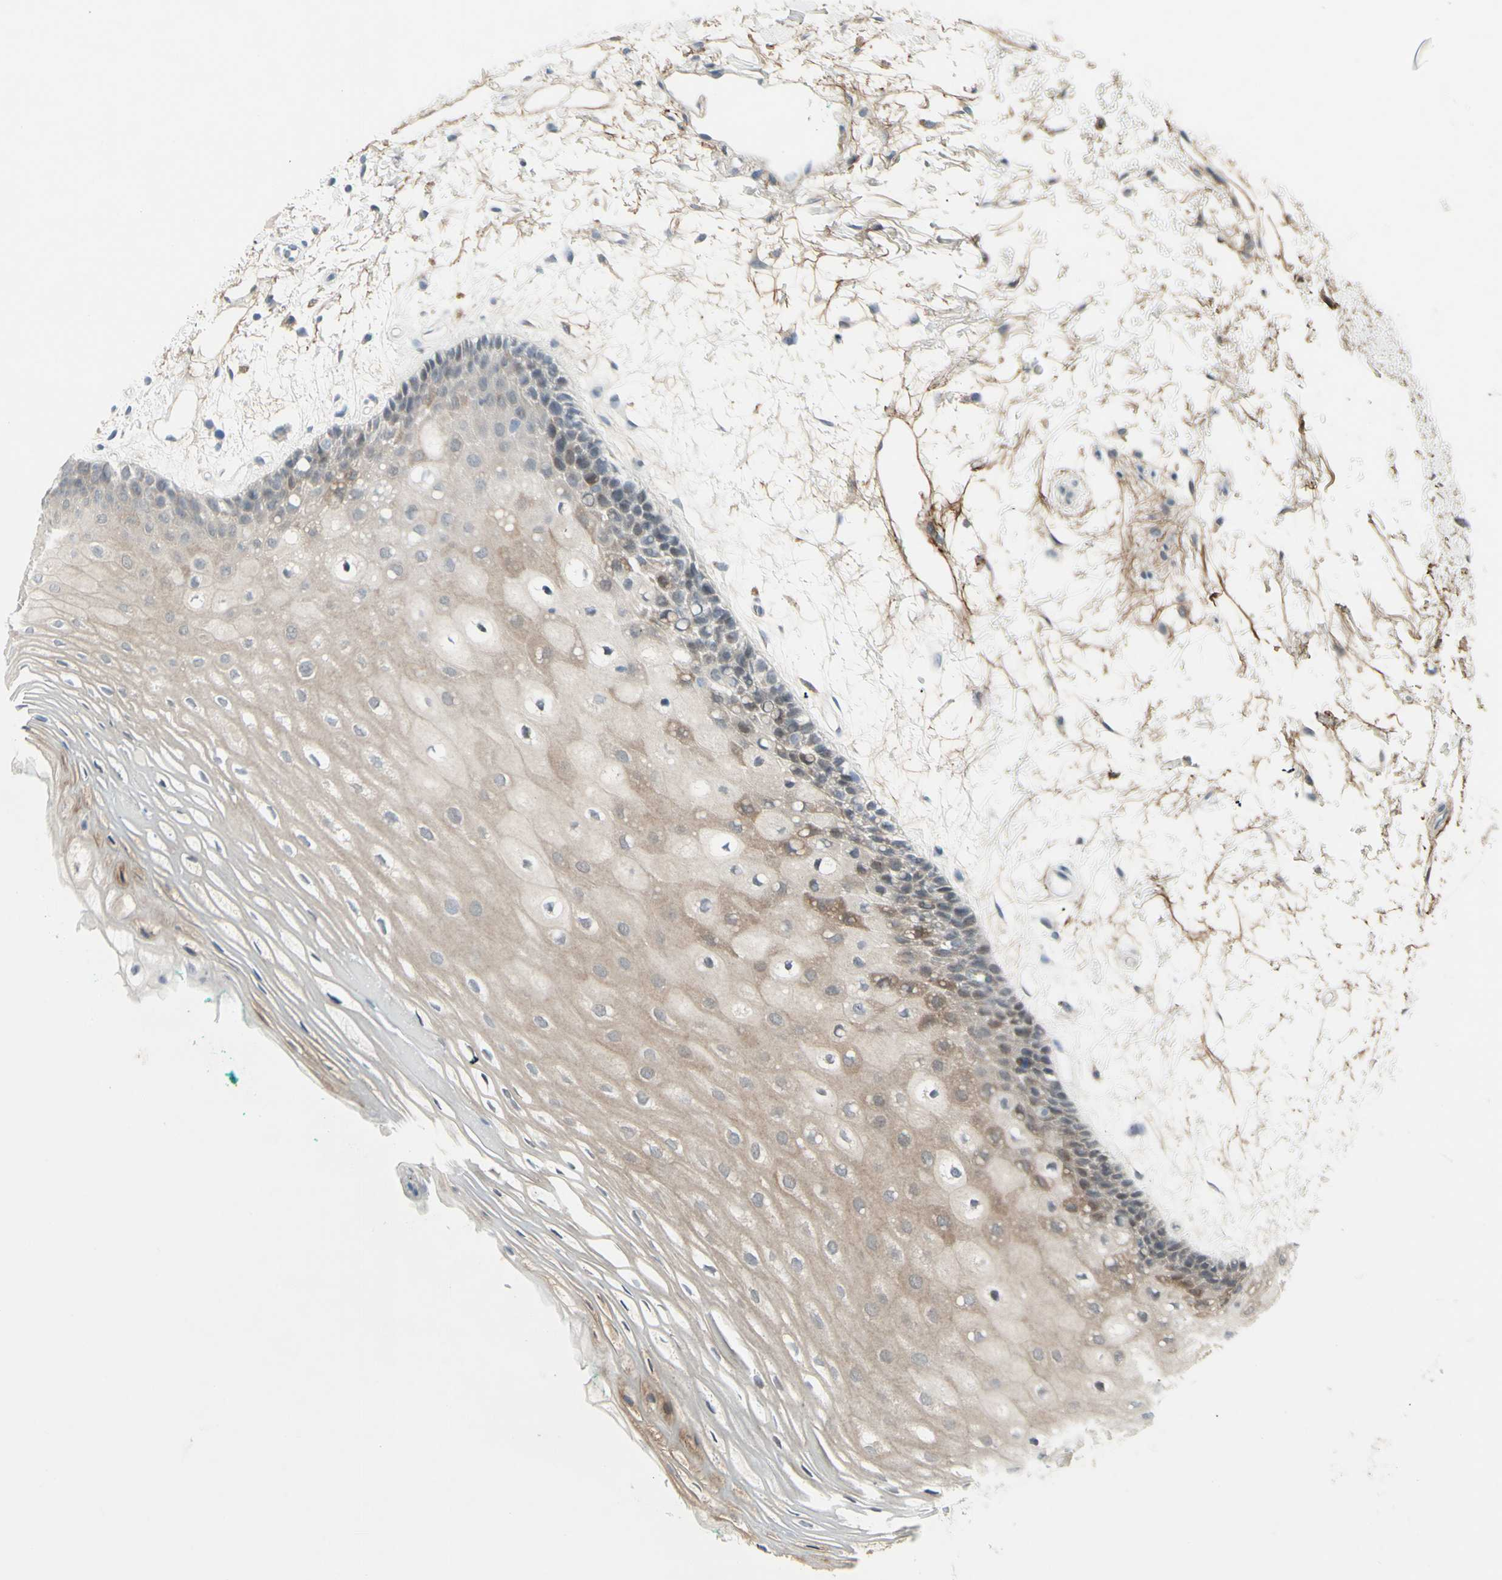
{"staining": {"intensity": "weak", "quantity": "<25%", "location": "cytoplasmic/membranous"}, "tissue": "oral mucosa", "cell_type": "Squamous epithelial cells", "image_type": "normal", "snomed": [{"axis": "morphology", "description": "Normal tissue, NOS"}, {"axis": "topography", "description": "Skeletal muscle"}, {"axis": "topography", "description": "Oral tissue"}, {"axis": "topography", "description": "Peripheral nerve tissue"}], "caption": "IHC micrograph of benign oral mucosa: oral mucosa stained with DAB displays no significant protein positivity in squamous epithelial cells.", "gene": "ETNK1", "patient": {"sex": "female", "age": 84}}